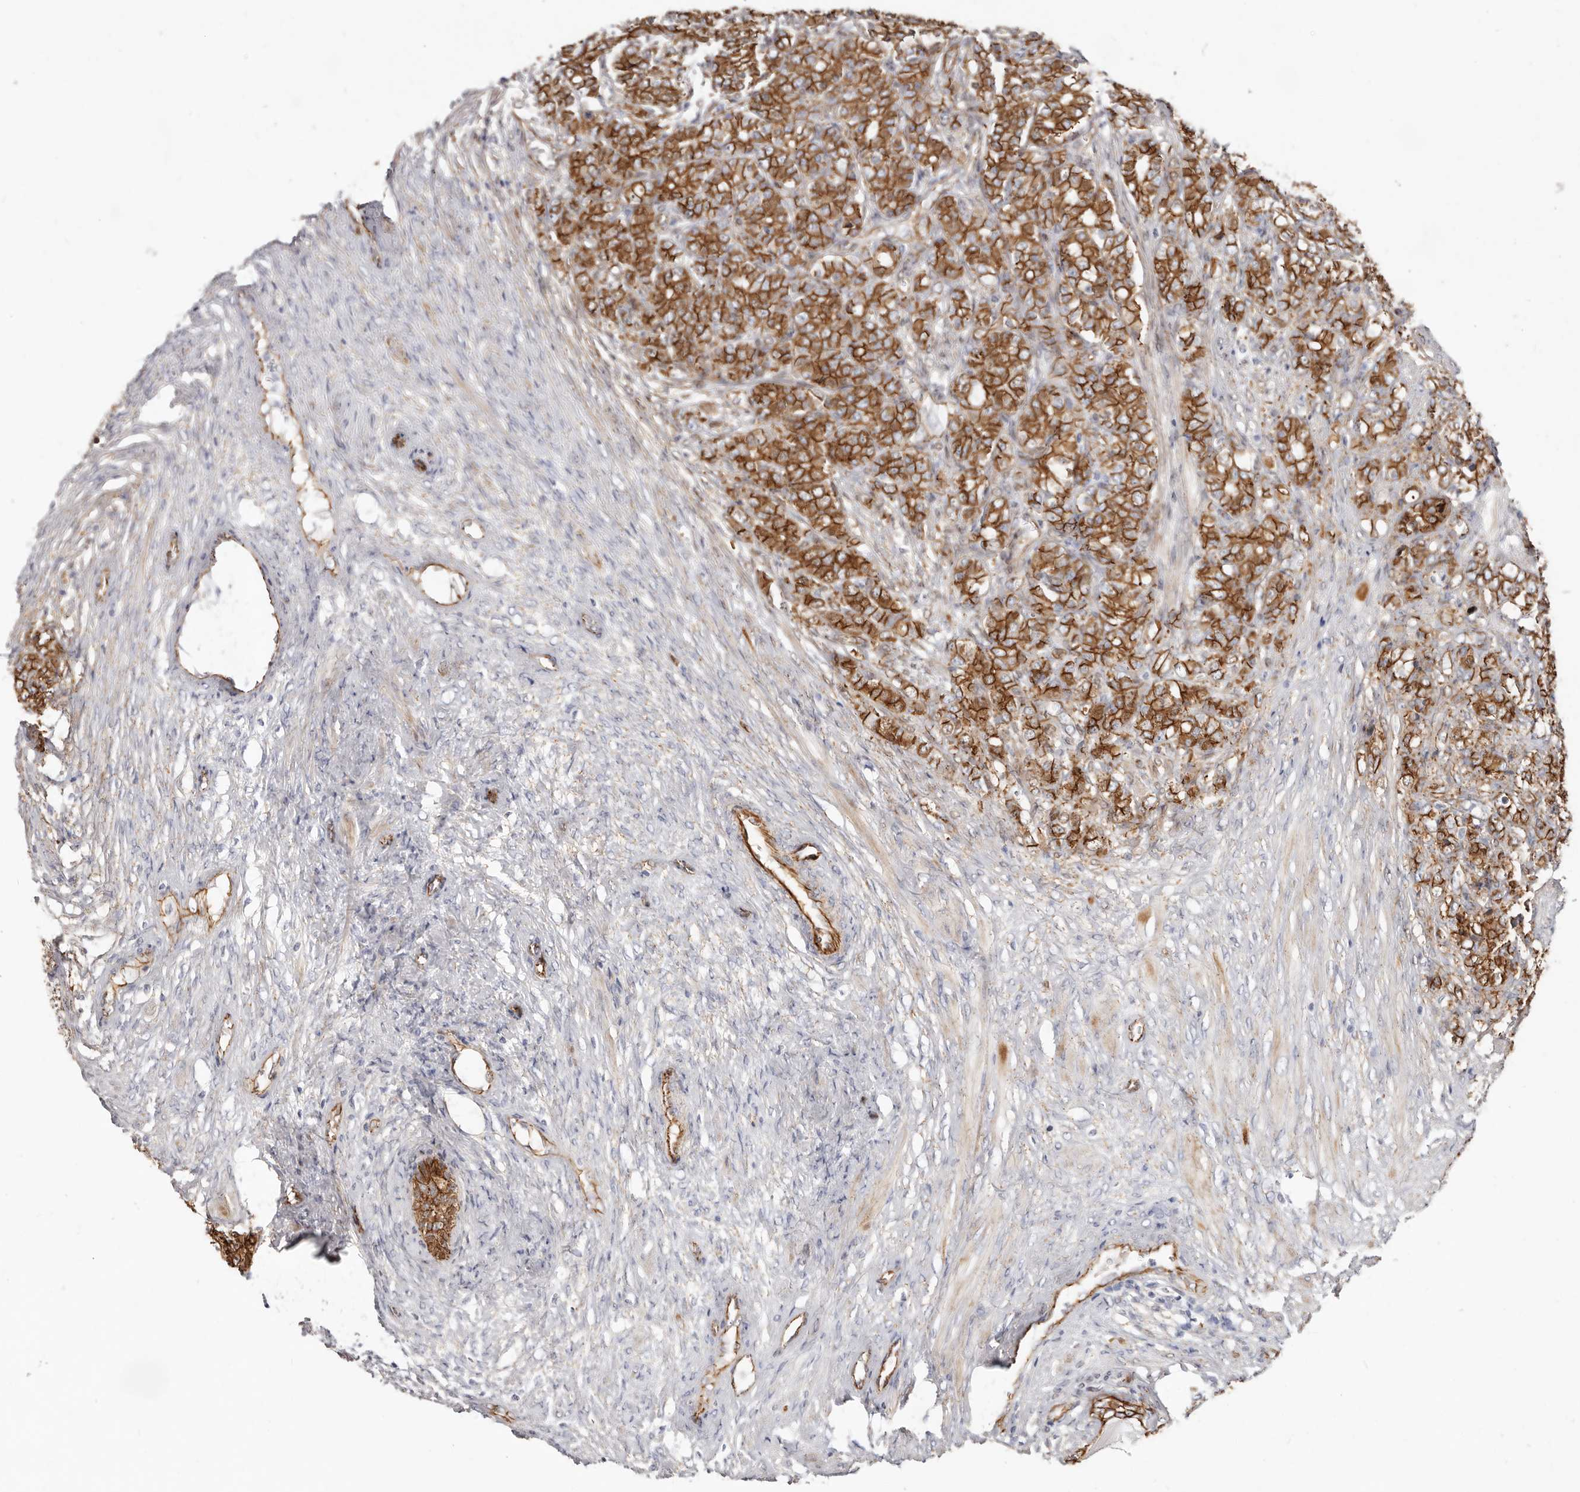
{"staining": {"intensity": "strong", "quantity": ">75%", "location": "cytoplasmic/membranous"}, "tissue": "prostate cancer", "cell_type": "Tumor cells", "image_type": "cancer", "snomed": [{"axis": "morphology", "description": "Adenocarcinoma, High grade"}, {"axis": "topography", "description": "Prostate"}], "caption": "Prostate cancer tissue shows strong cytoplasmic/membranous positivity in approximately >75% of tumor cells, visualized by immunohistochemistry.", "gene": "CTNNB1", "patient": {"sex": "male", "age": 62}}